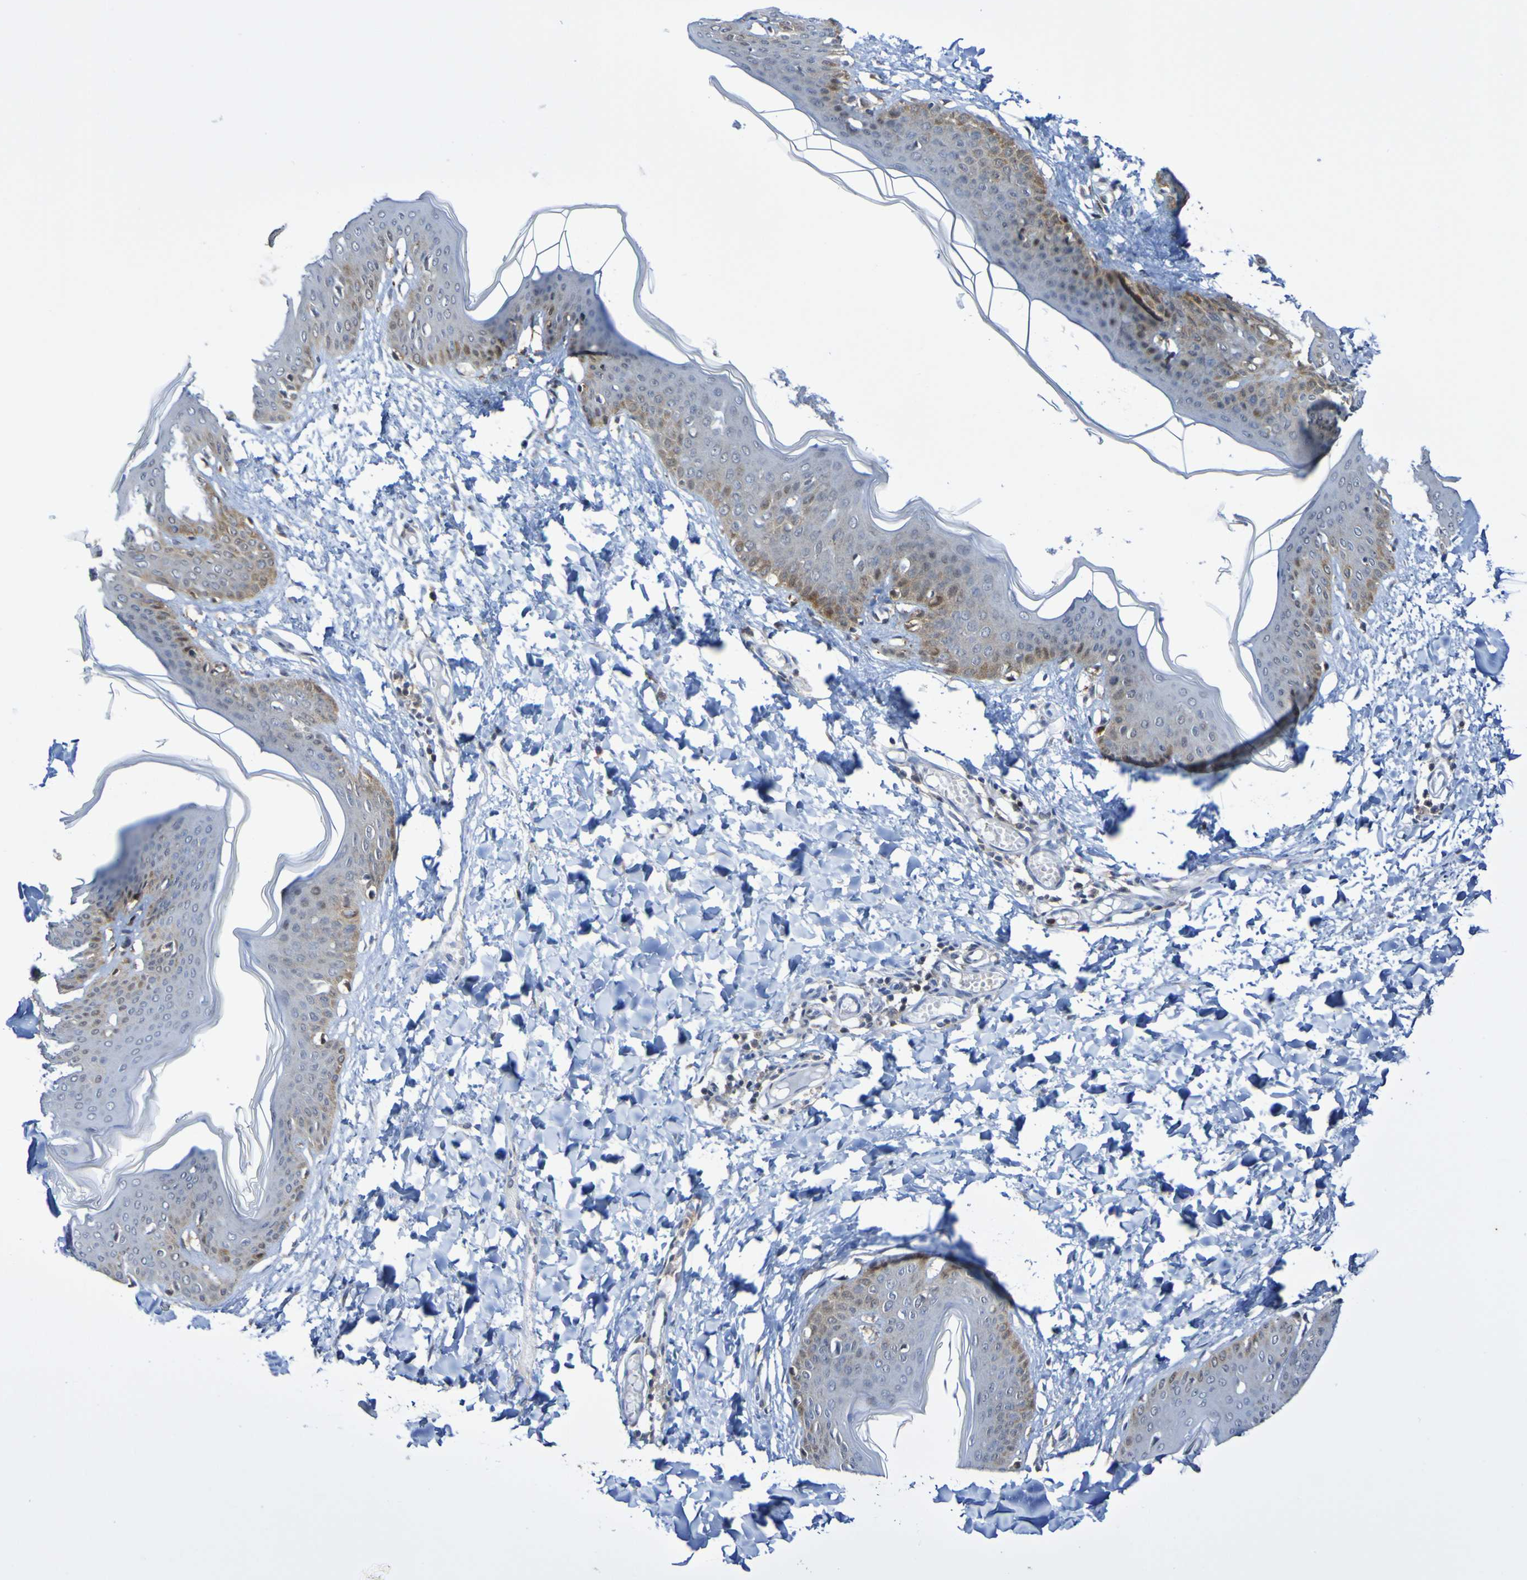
{"staining": {"intensity": "negative", "quantity": "none", "location": "none"}, "tissue": "skin", "cell_type": "Fibroblasts", "image_type": "normal", "snomed": [{"axis": "morphology", "description": "Normal tissue, NOS"}, {"axis": "topography", "description": "Skin"}], "caption": "A high-resolution histopathology image shows immunohistochemistry staining of benign skin, which displays no significant expression in fibroblasts. Nuclei are stained in blue.", "gene": "ATIC", "patient": {"sex": "female", "age": 17}}